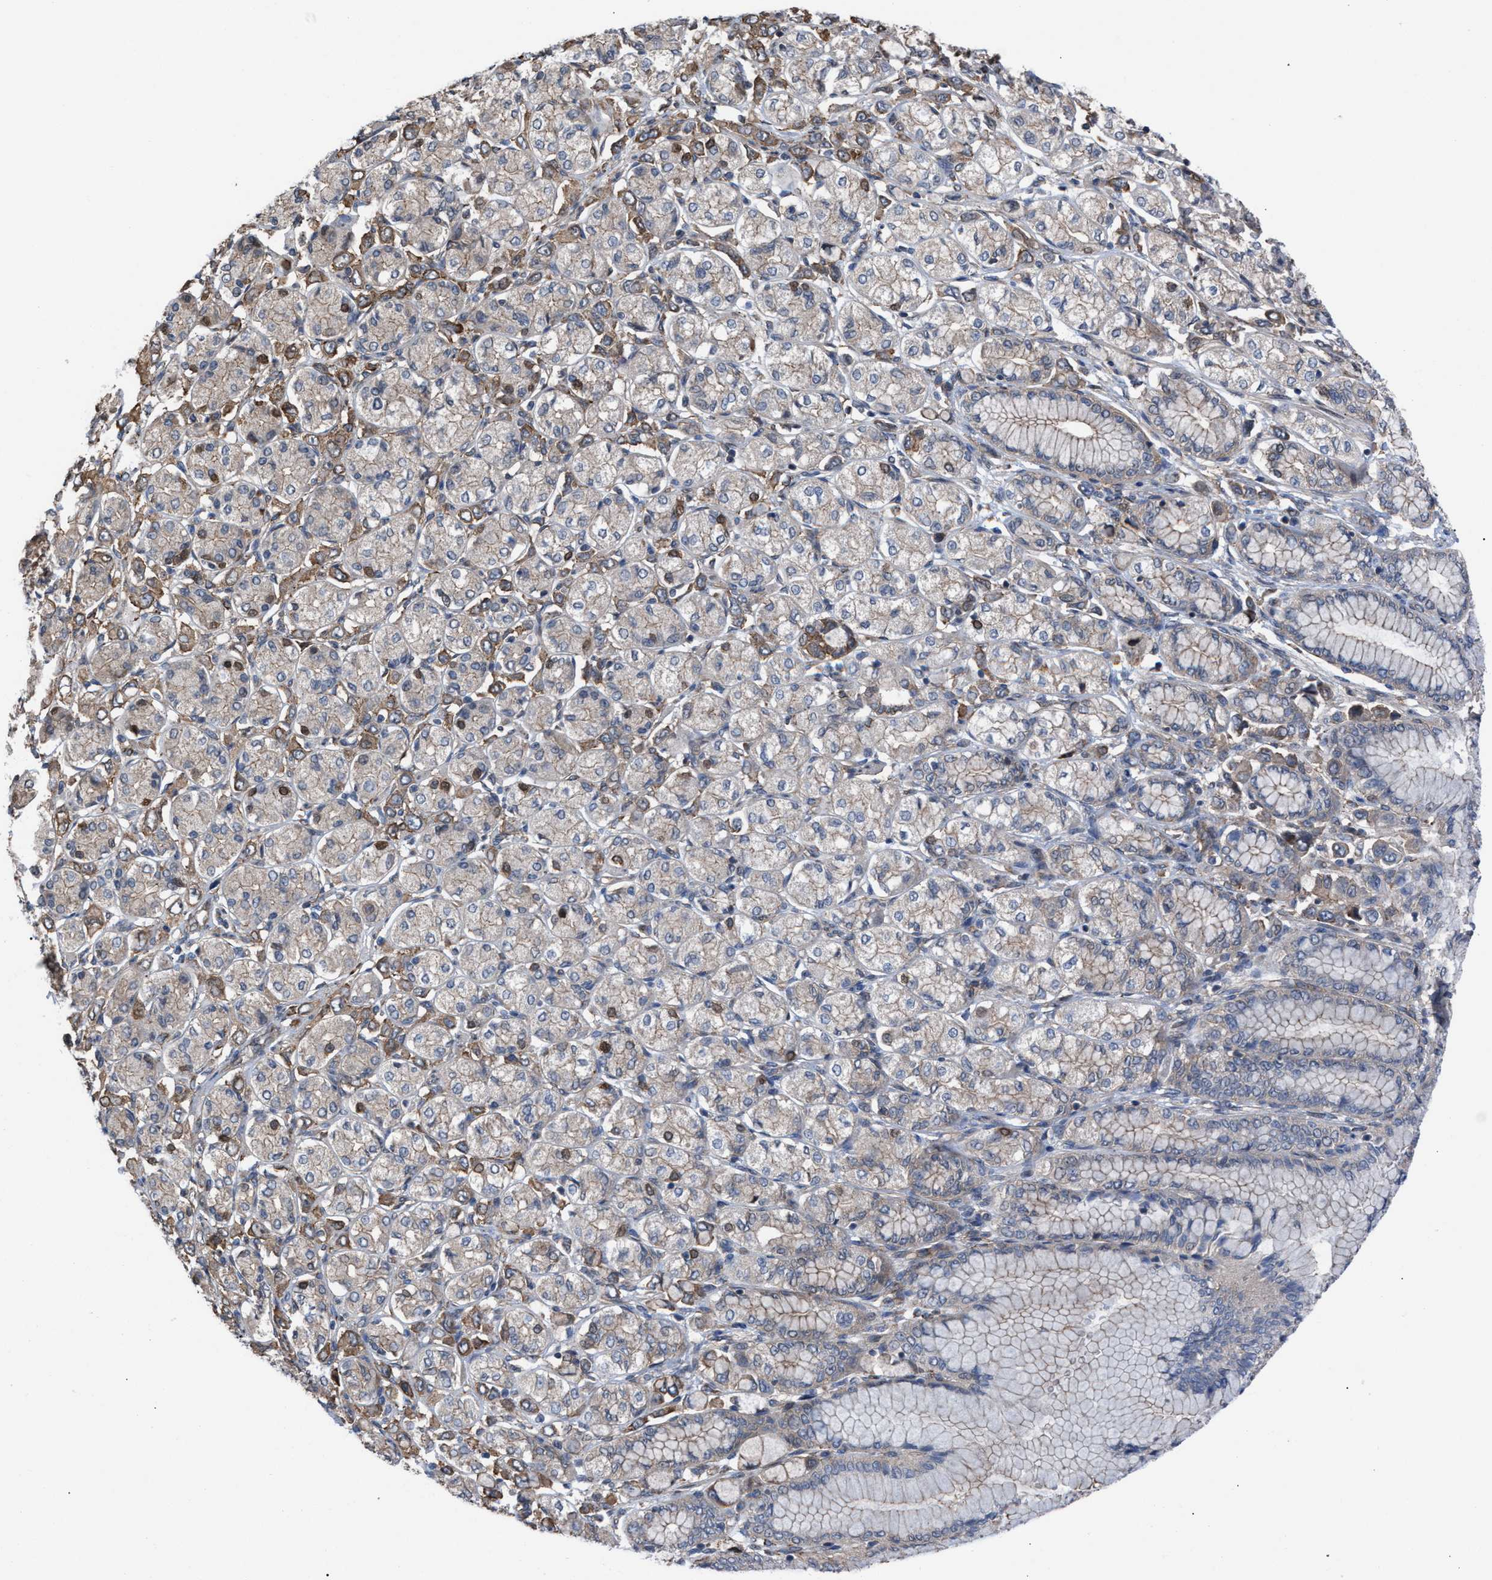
{"staining": {"intensity": "weak", "quantity": "25%-75%", "location": "cytoplasmic/membranous"}, "tissue": "stomach cancer", "cell_type": "Tumor cells", "image_type": "cancer", "snomed": [{"axis": "morphology", "description": "Adenocarcinoma, NOS"}, {"axis": "topography", "description": "Stomach"}], "caption": "Immunohistochemical staining of human stomach adenocarcinoma demonstrates weak cytoplasmic/membranous protein expression in approximately 25%-75% of tumor cells.", "gene": "TP53BP2", "patient": {"sex": "female", "age": 65}}